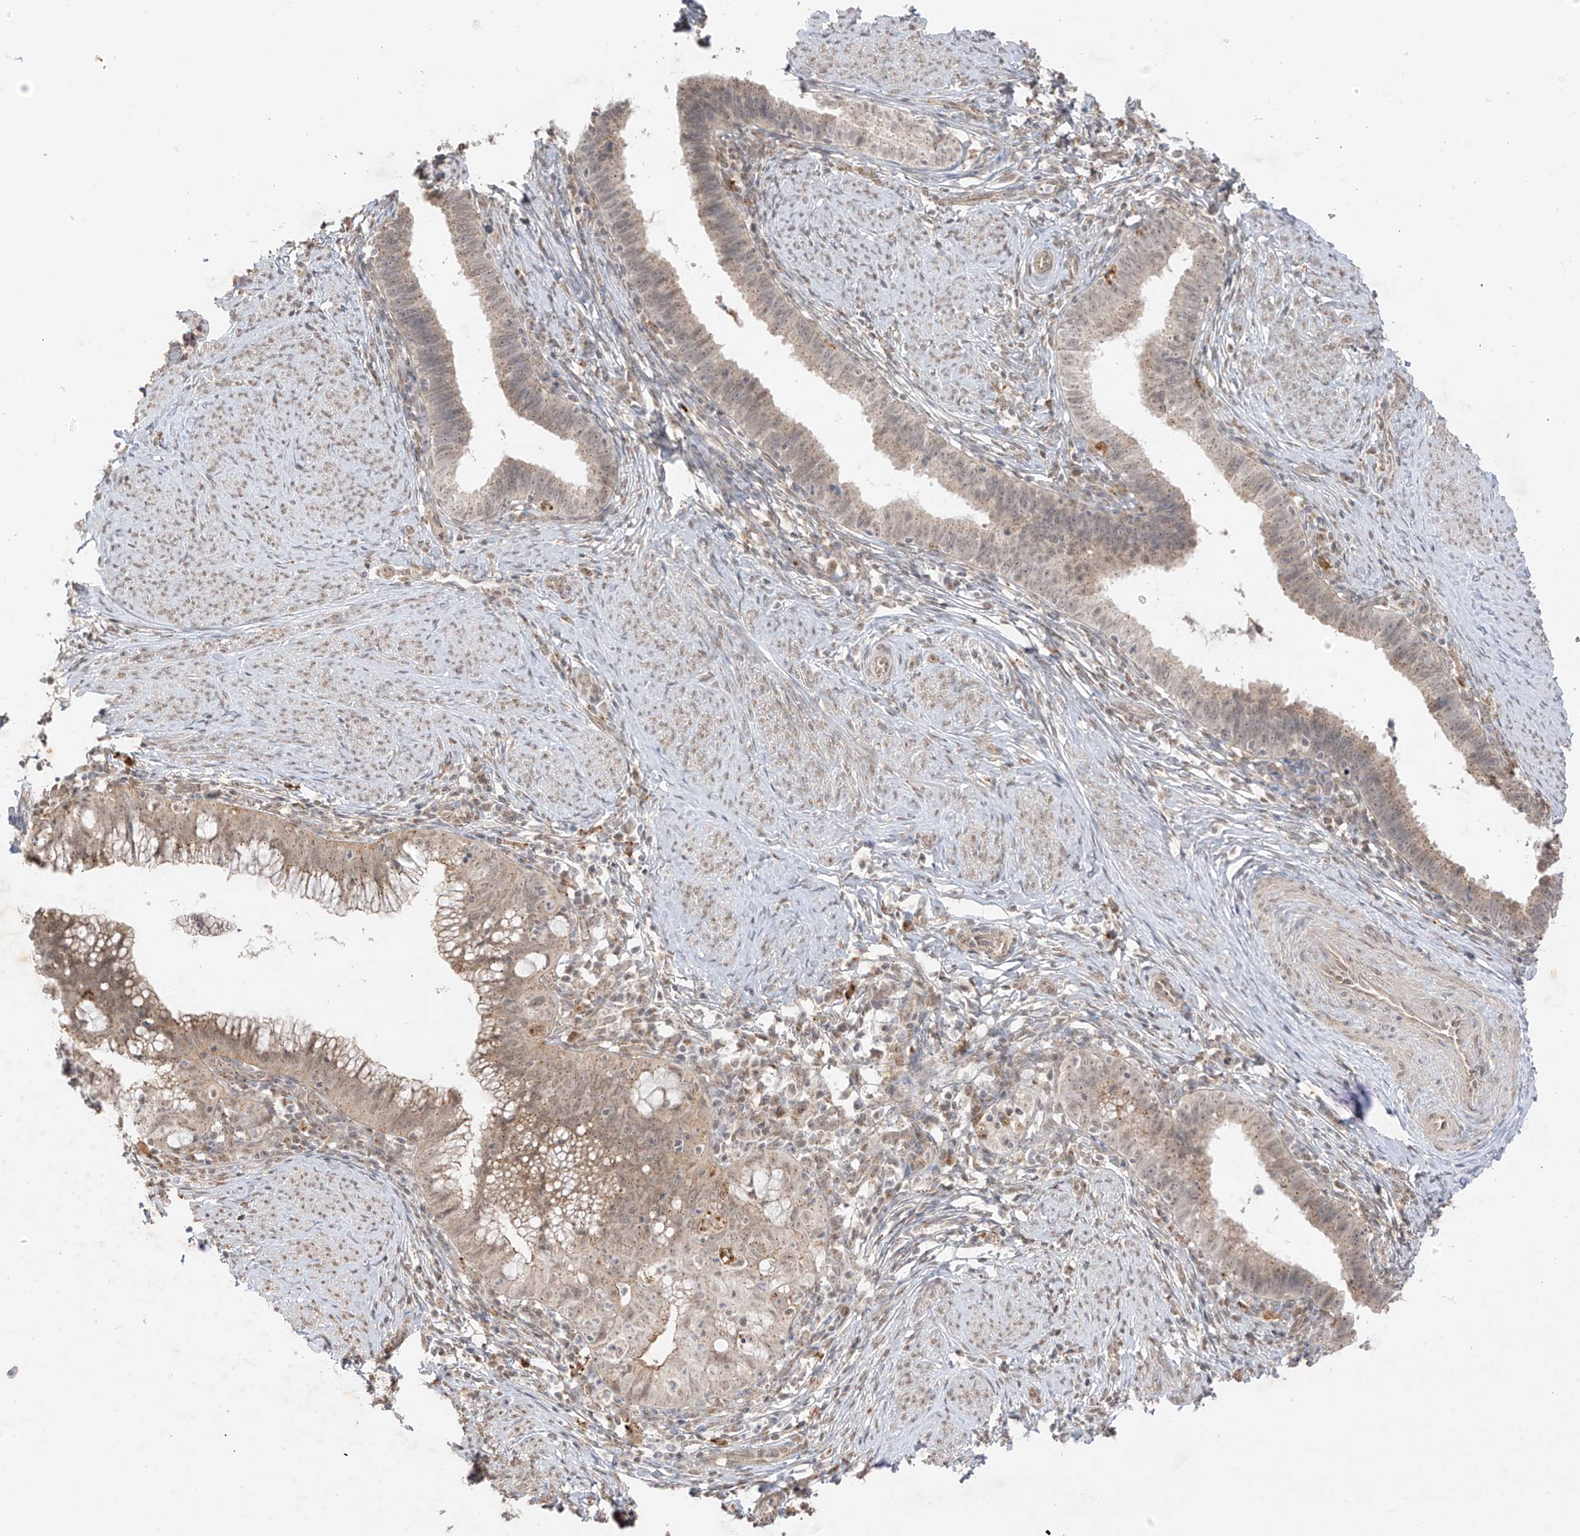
{"staining": {"intensity": "weak", "quantity": ">75%", "location": "cytoplasmic/membranous"}, "tissue": "cervical cancer", "cell_type": "Tumor cells", "image_type": "cancer", "snomed": [{"axis": "morphology", "description": "Adenocarcinoma, NOS"}, {"axis": "topography", "description": "Cervix"}], "caption": "Weak cytoplasmic/membranous expression for a protein is appreciated in approximately >75% of tumor cells of cervical cancer (adenocarcinoma) using IHC.", "gene": "N4BP3", "patient": {"sex": "female", "age": 36}}